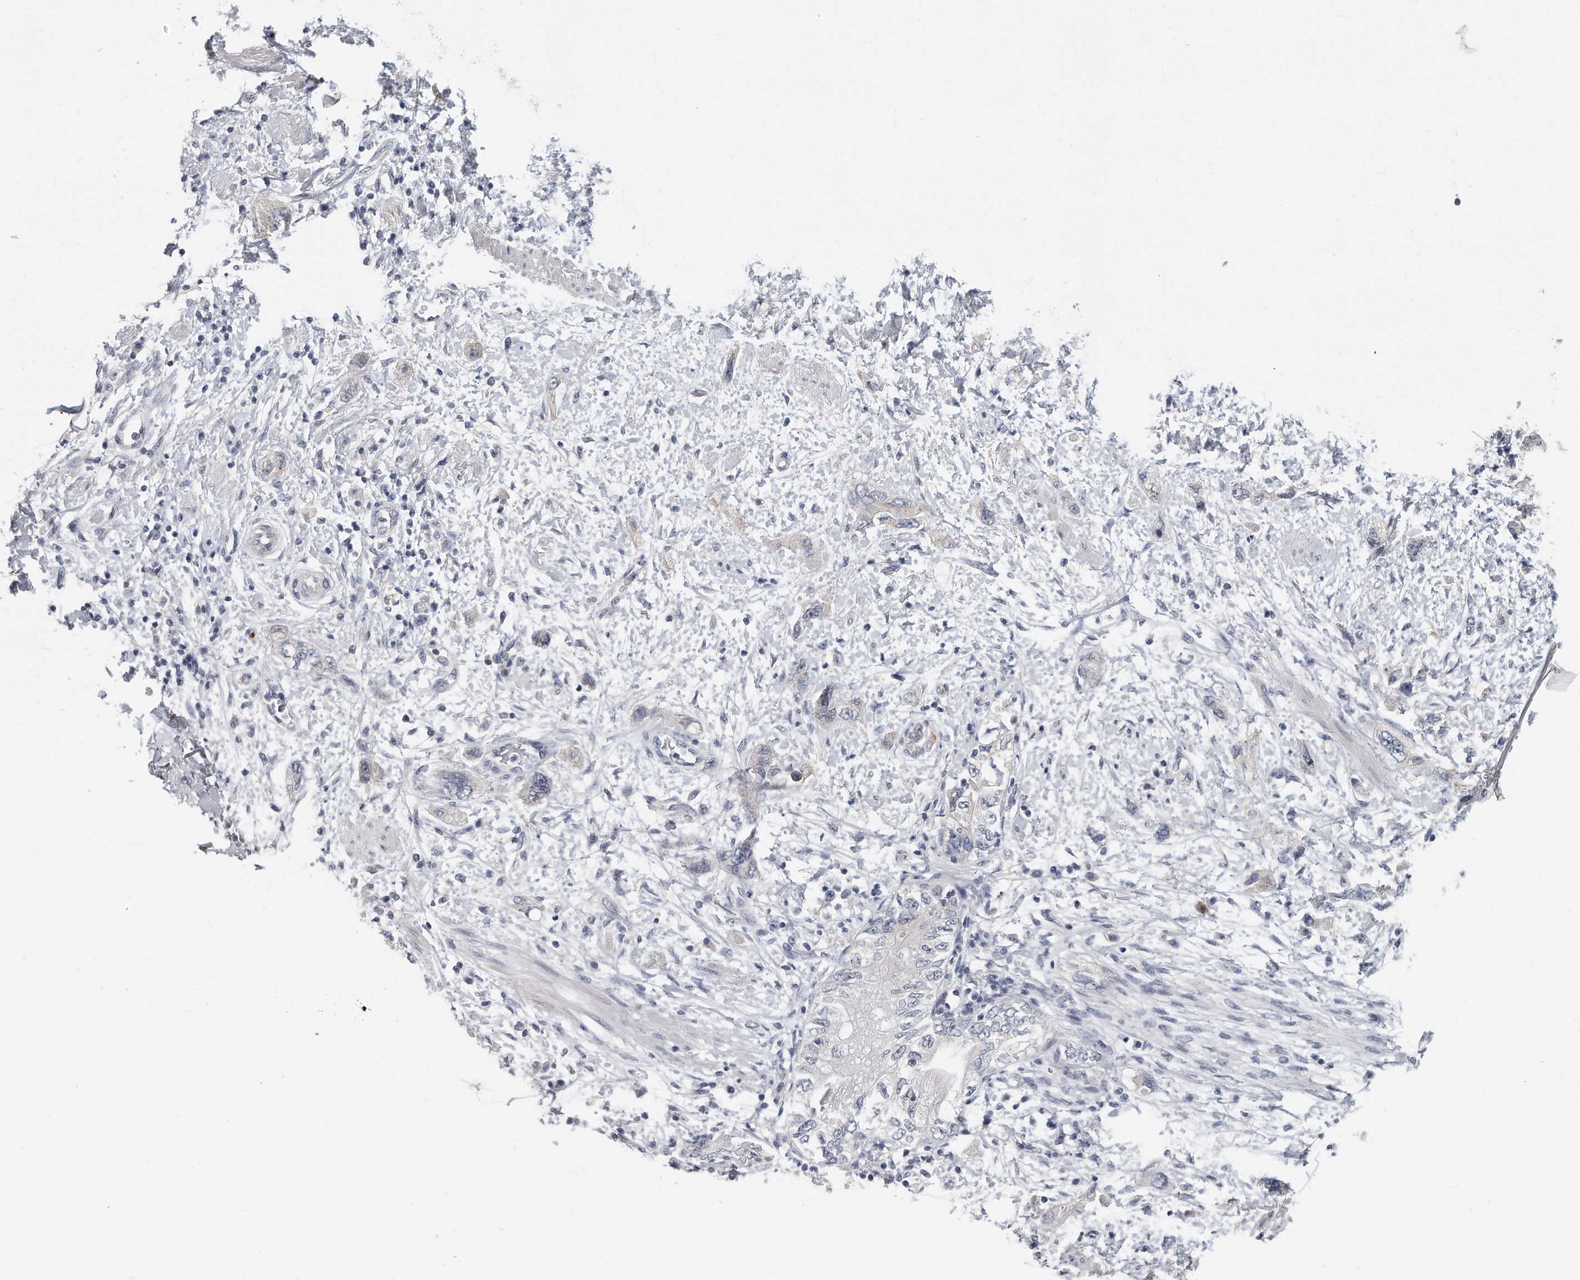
{"staining": {"intensity": "negative", "quantity": "none", "location": "none"}, "tissue": "pancreatic cancer", "cell_type": "Tumor cells", "image_type": "cancer", "snomed": [{"axis": "morphology", "description": "Adenocarcinoma, NOS"}, {"axis": "topography", "description": "Pancreas"}], "caption": "Pancreatic cancer (adenocarcinoma) stained for a protein using IHC demonstrates no expression tumor cells.", "gene": "KLHL7", "patient": {"sex": "female", "age": 73}}